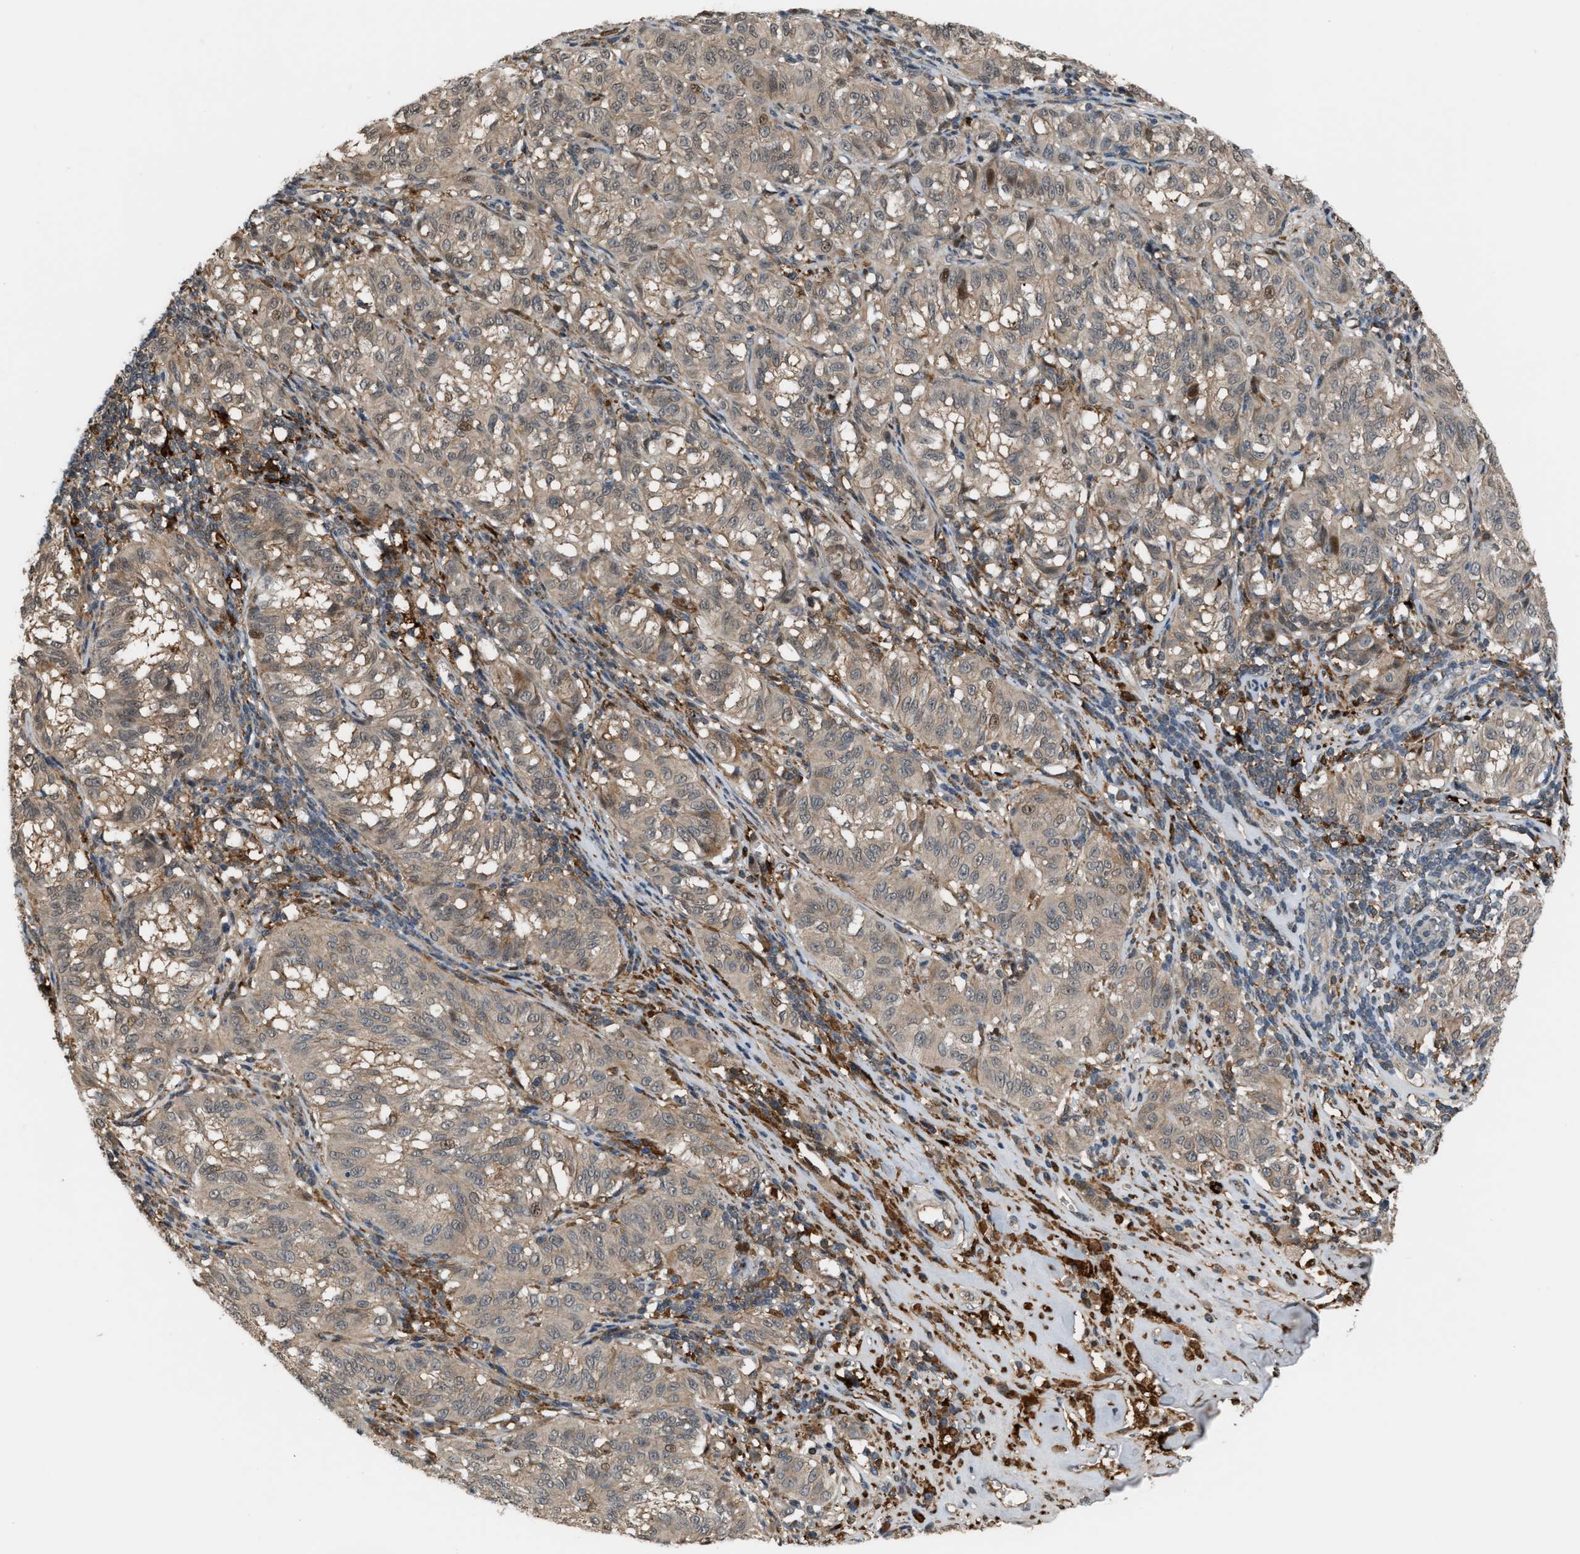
{"staining": {"intensity": "weak", "quantity": ">75%", "location": "cytoplasmic/membranous,nuclear"}, "tissue": "melanoma", "cell_type": "Tumor cells", "image_type": "cancer", "snomed": [{"axis": "morphology", "description": "Malignant melanoma, NOS"}, {"axis": "topography", "description": "Skin"}], "caption": "A photomicrograph of human melanoma stained for a protein demonstrates weak cytoplasmic/membranous and nuclear brown staining in tumor cells.", "gene": "RFFL", "patient": {"sex": "female", "age": 72}}